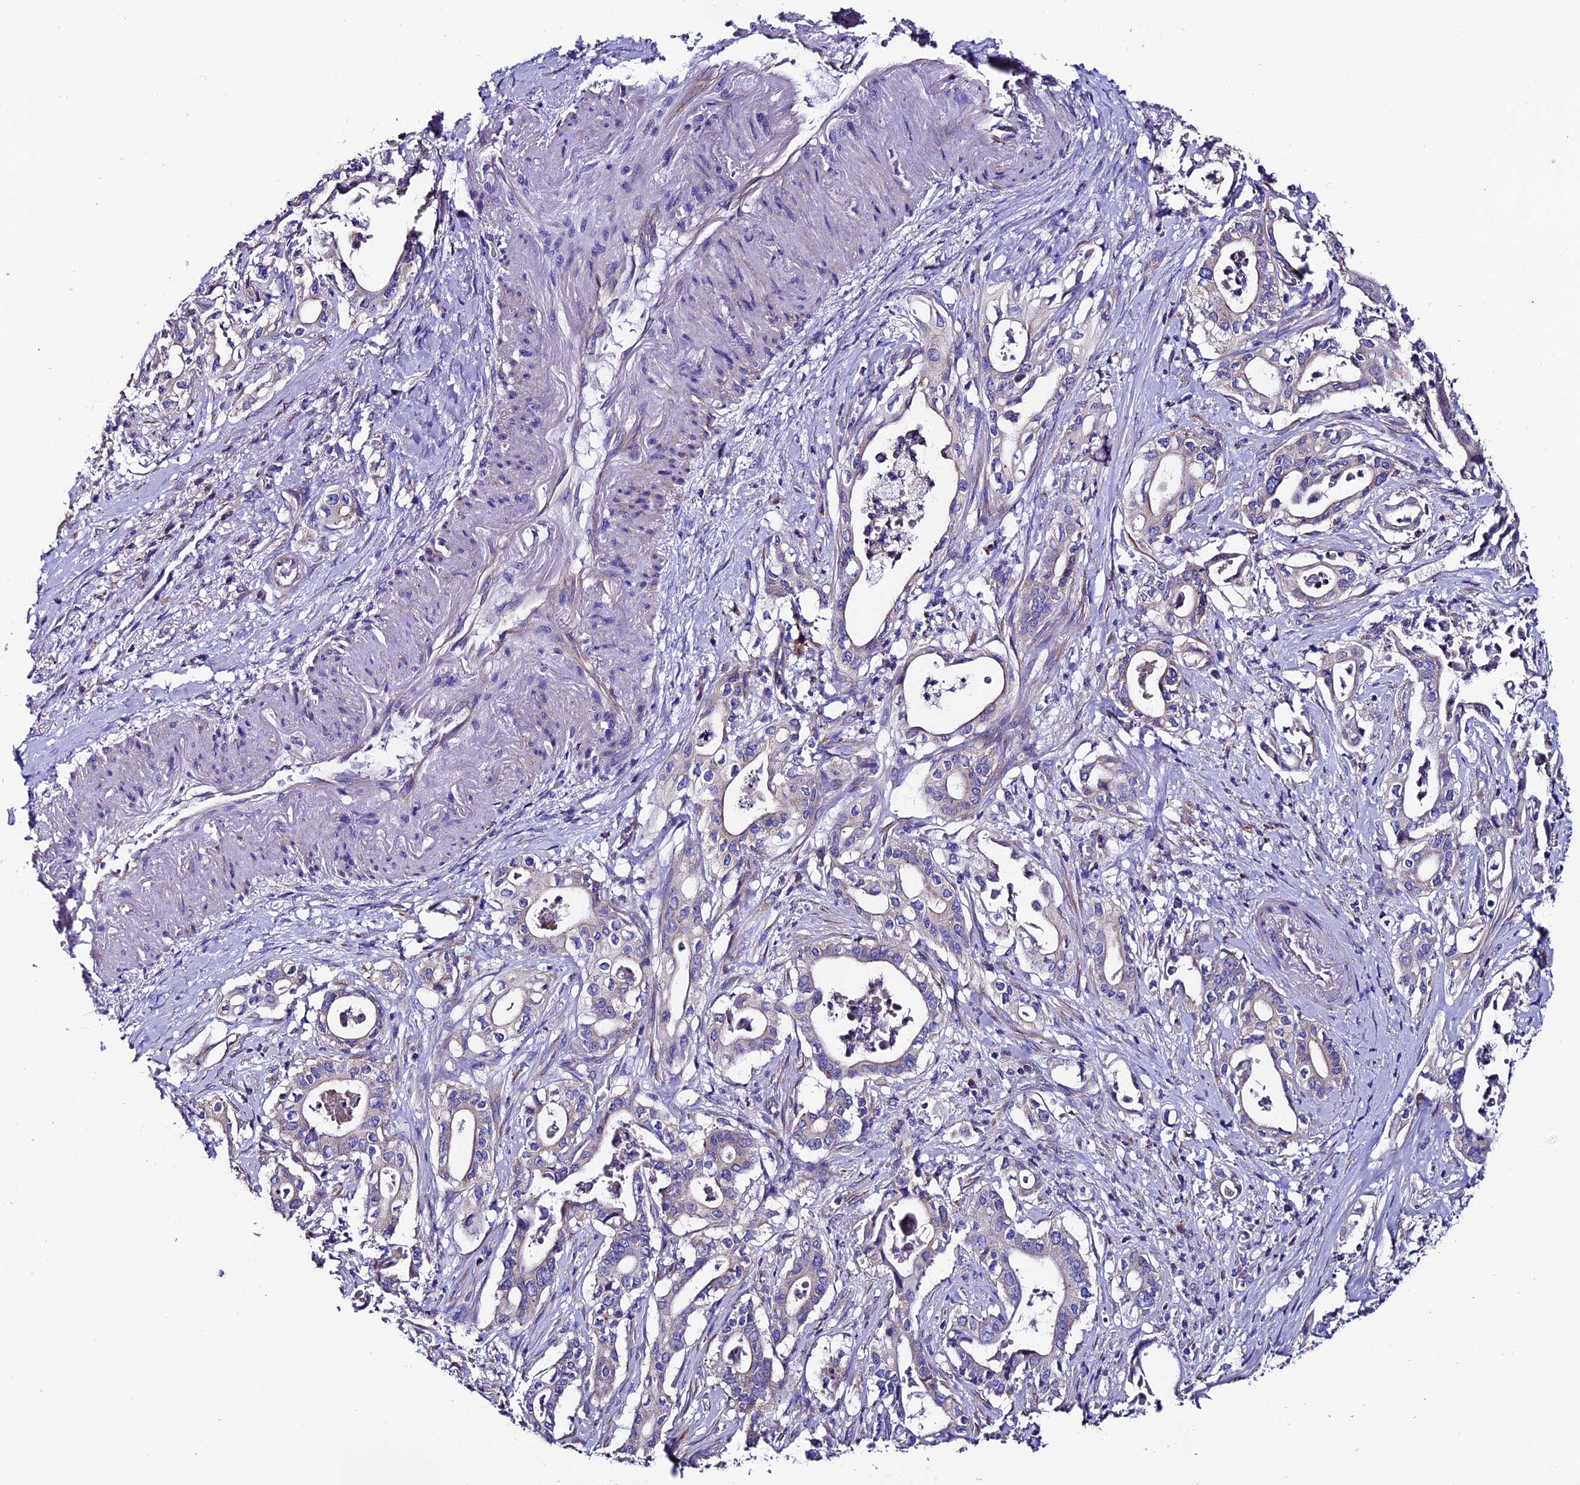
{"staining": {"intensity": "weak", "quantity": "<25%", "location": "cytoplasmic/membranous"}, "tissue": "pancreatic cancer", "cell_type": "Tumor cells", "image_type": "cancer", "snomed": [{"axis": "morphology", "description": "Adenocarcinoma, NOS"}, {"axis": "topography", "description": "Pancreas"}], "caption": "IHC histopathology image of neoplastic tissue: adenocarcinoma (pancreatic) stained with DAB (3,3'-diaminobenzidine) reveals no significant protein positivity in tumor cells. (DAB immunohistochemistry (IHC) with hematoxylin counter stain).", "gene": "COMTD1", "patient": {"sex": "female", "age": 77}}